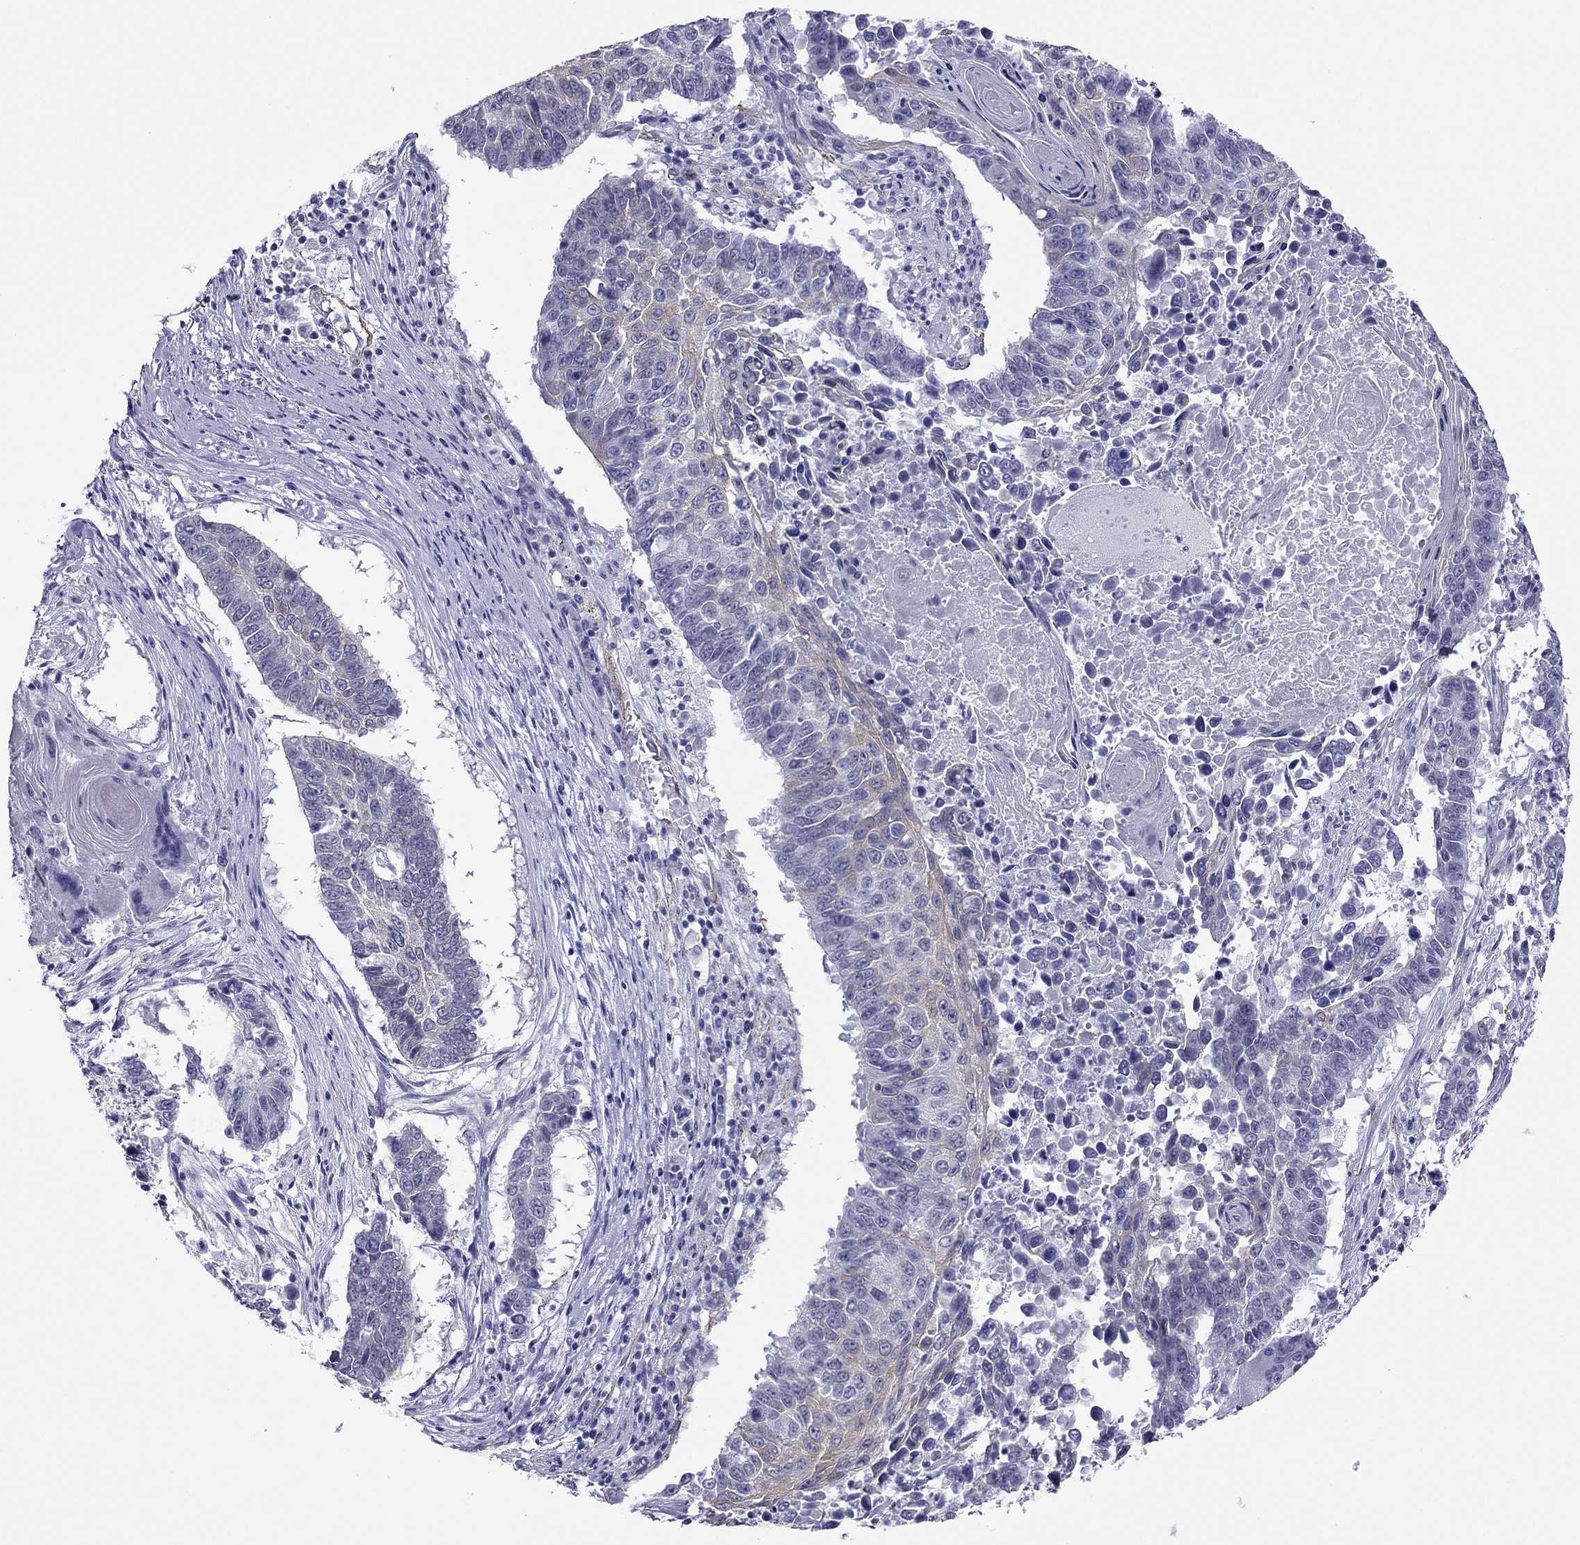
{"staining": {"intensity": "weak", "quantity": "<25%", "location": "cytoplasmic/membranous"}, "tissue": "lung cancer", "cell_type": "Tumor cells", "image_type": "cancer", "snomed": [{"axis": "morphology", "description": "Squamous cell carcinoma, NOS"}, {"axis": "topography", "description": "Lung"}], "caption": "This is an IHC image of lung cancer (squamous cell carcinoma). There is no positivity in tumor cells.", "gene": "MYMX", "patient": {"sex": "male", "age": 73}}